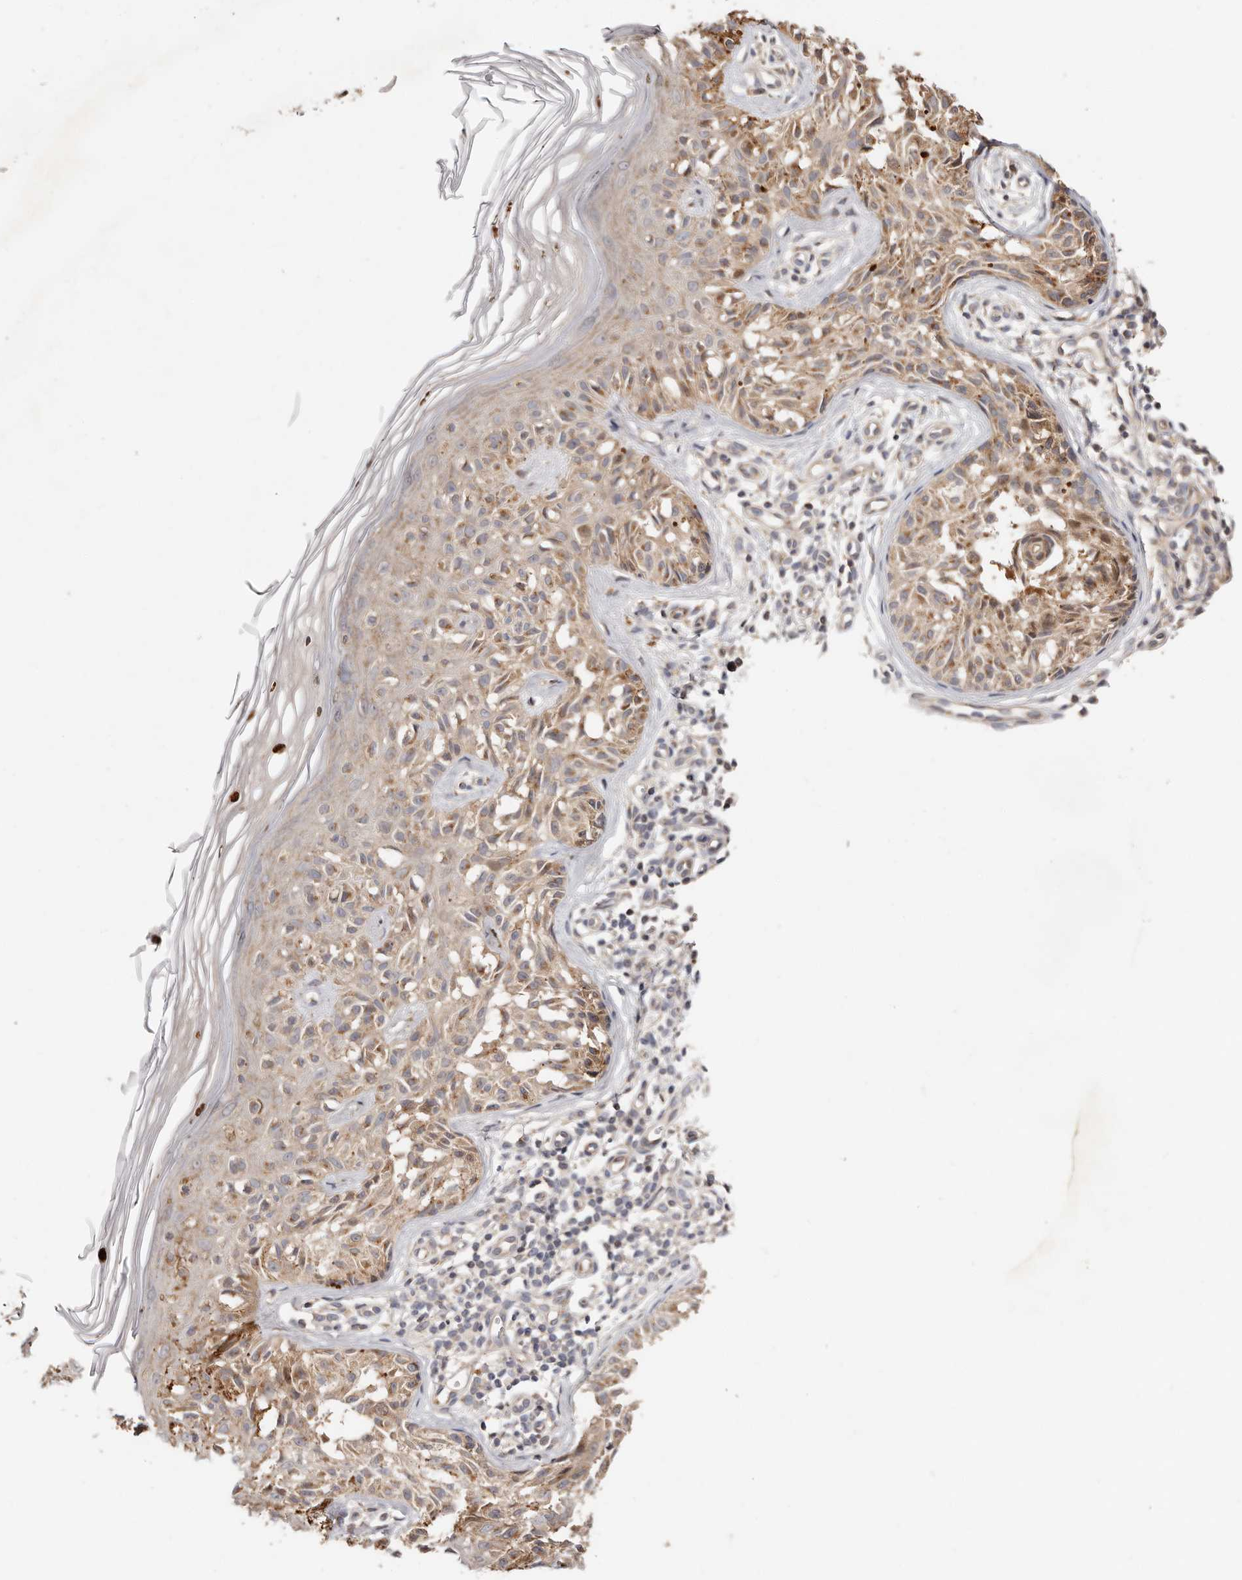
{"staining": {"intensity": "moderate", "quantity": ">75%", "location": "cytoplasmic/membranous"}, "tissue": "melanoma", "cell_type": "Tumor cells", "image_type": "cancer", "snomed": [{"axis": "morphology", "description": "Malignant melanoma, NOS"}, {"axis": "topography", "description": "Skin"}], "caption": "This is a histology image of immunohistochemistry staining of malignant melanoma, which shows moderate staining in the cytoplasmic/membranous of tumor cells.", "gene": "USP33", "patient": {"sex": "female", "age": 50}}